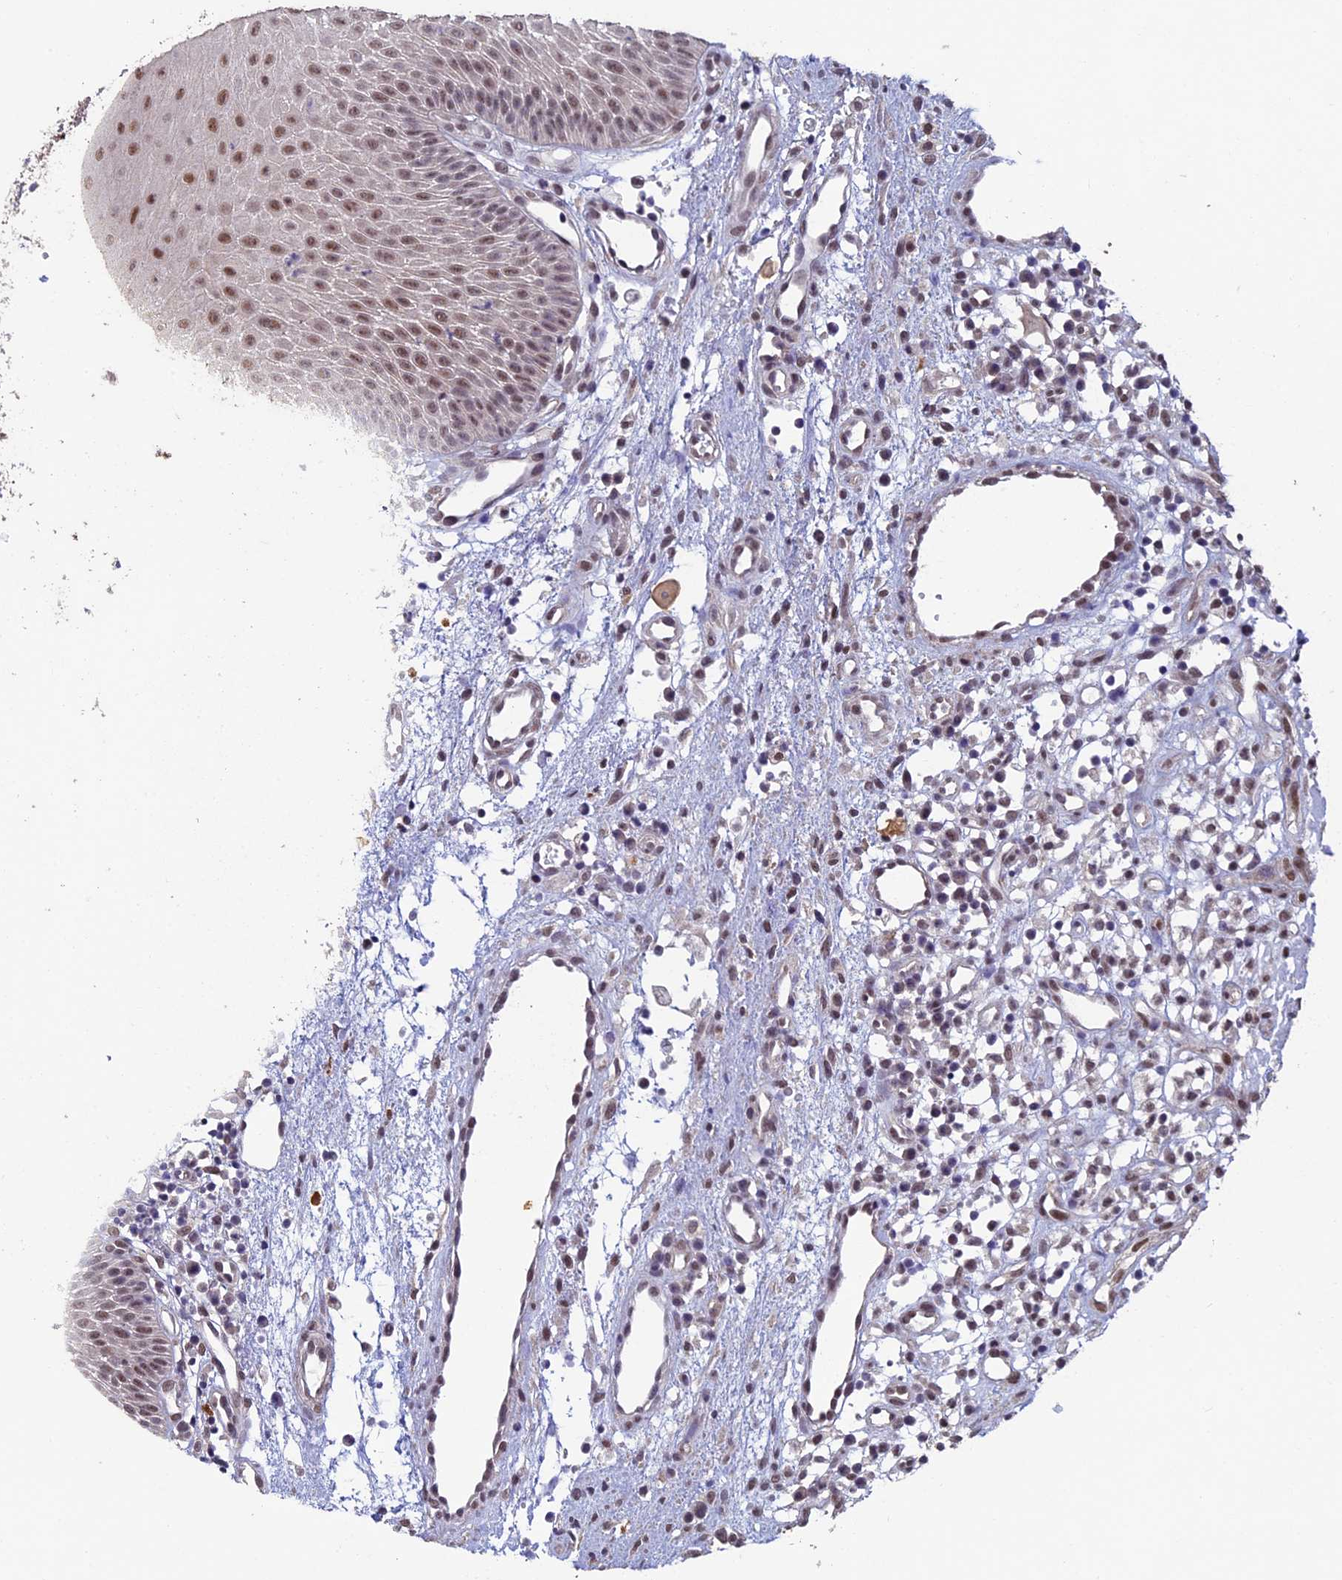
{"staining": {"intensity": "moderate", "quantity": ">75%", "location": "nuclear"}, "tissue": "oral mucosa", "cell_type": "Squamous epithelial cells", "image_type": "normal", "snomed": [{"axis": "morphology", "description": "Normal tissue, NOS"}, {"axis": "topography", "description": "Oral tissue"}], "caption": "Protein expression analysis of benign oral mucosa reveals moderate nuclear staining in about >75% of squamous epithelial cells. (Stains: DAB (3,3'-diaminobenzidine) in brown, nuclei in blue, Microscopy: brightfield microscopy at high magnification).", "gene": "RNF40", "patient": {"sex": "female", "age": 13}}